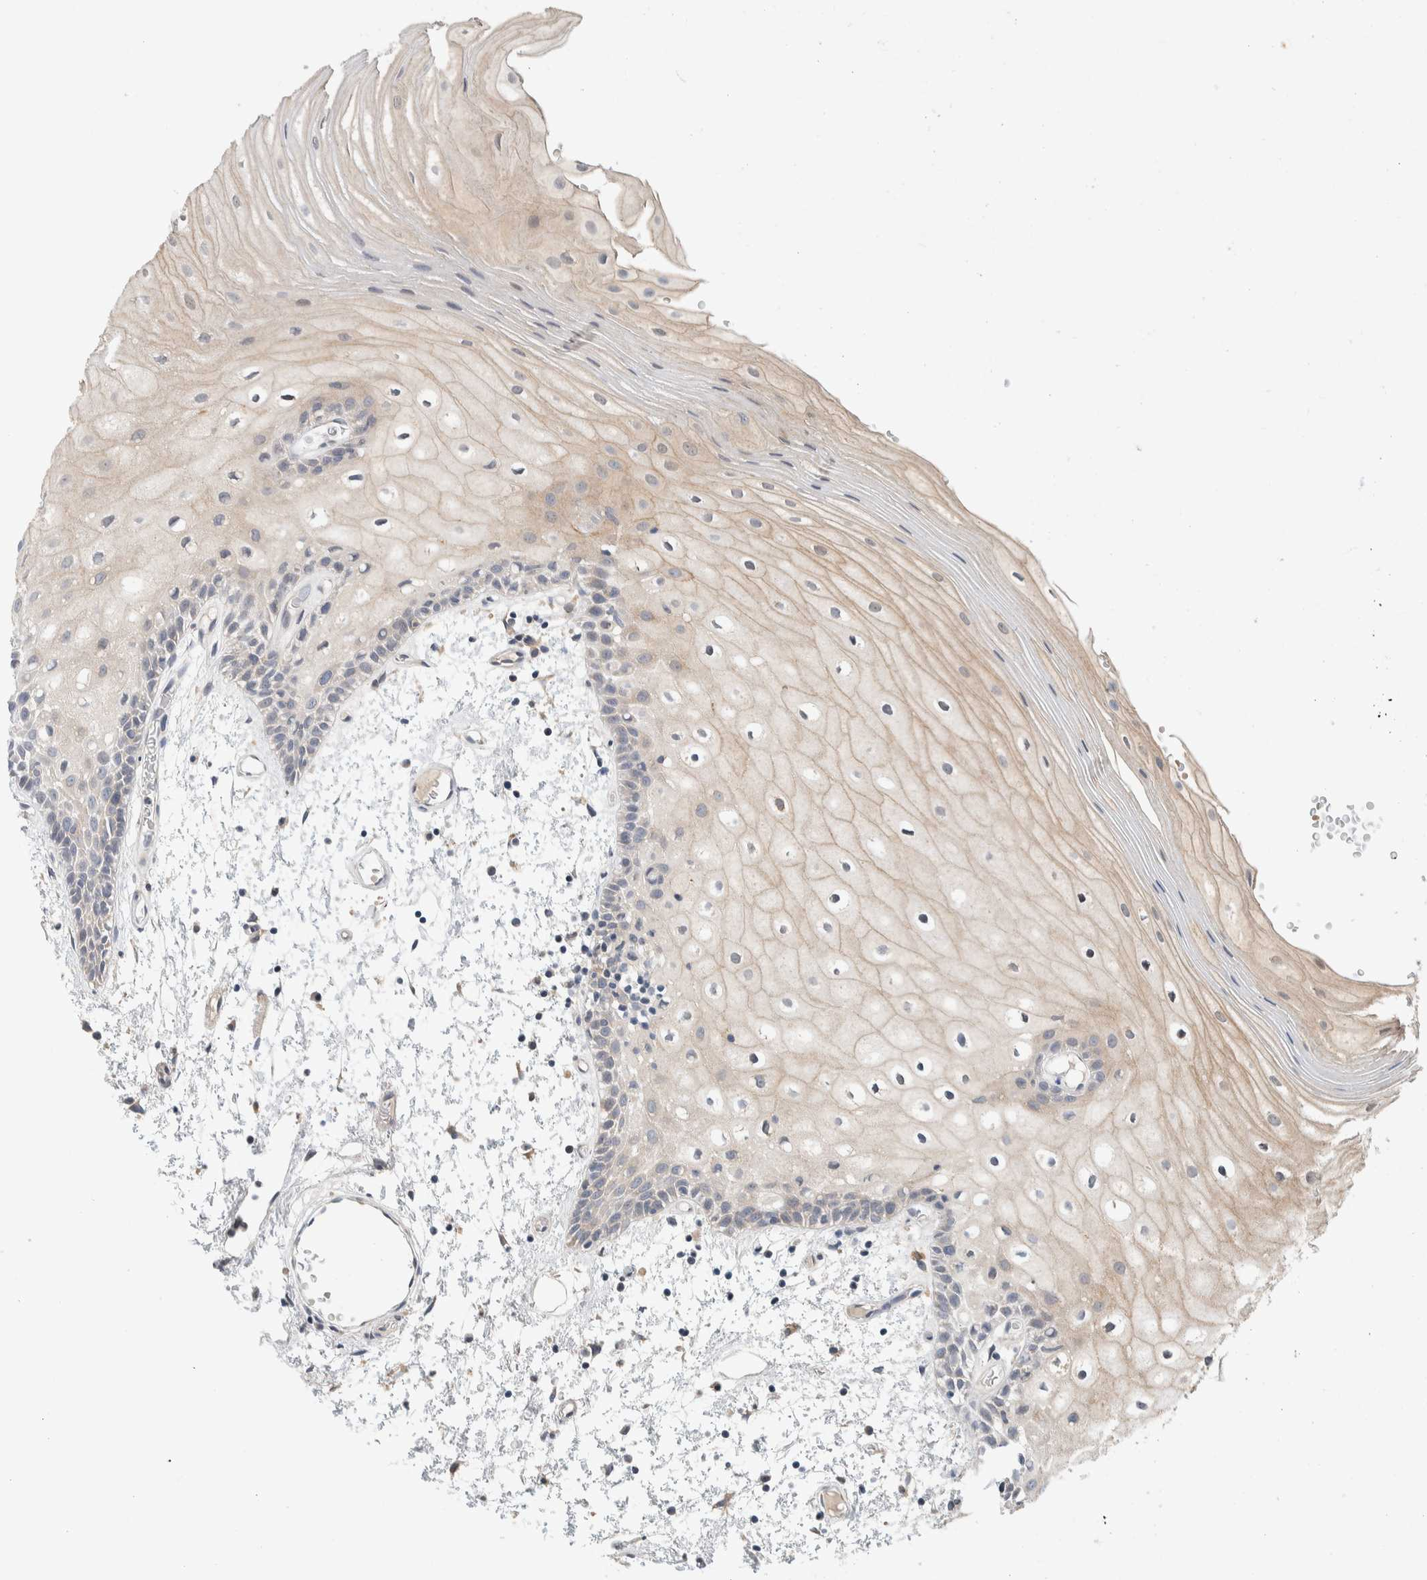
{"staining": {"intensity": "weak", "quantity": "25%-75%", "location": "cytoplasmic/membranous"}, "tissue": "oral mucosa", "cell_type": "Squamous epithelial cells", "image_type": "normal", "snomed": [{"axis": "morphology", "description": "Normal tissue, NOS"}, {"axis": "topography", "description": "Oral tissue"}], "caption": "This photomicrograph reveals immunohistochemistry (IHC) staining of benign human oral mucosa, with low weak cytoplasmic/membranous positivity in approximately 25%-75% of squamous epithelial cells.", "gene": "SUMF2", "patient": {"sex": "male", "age": 52}}